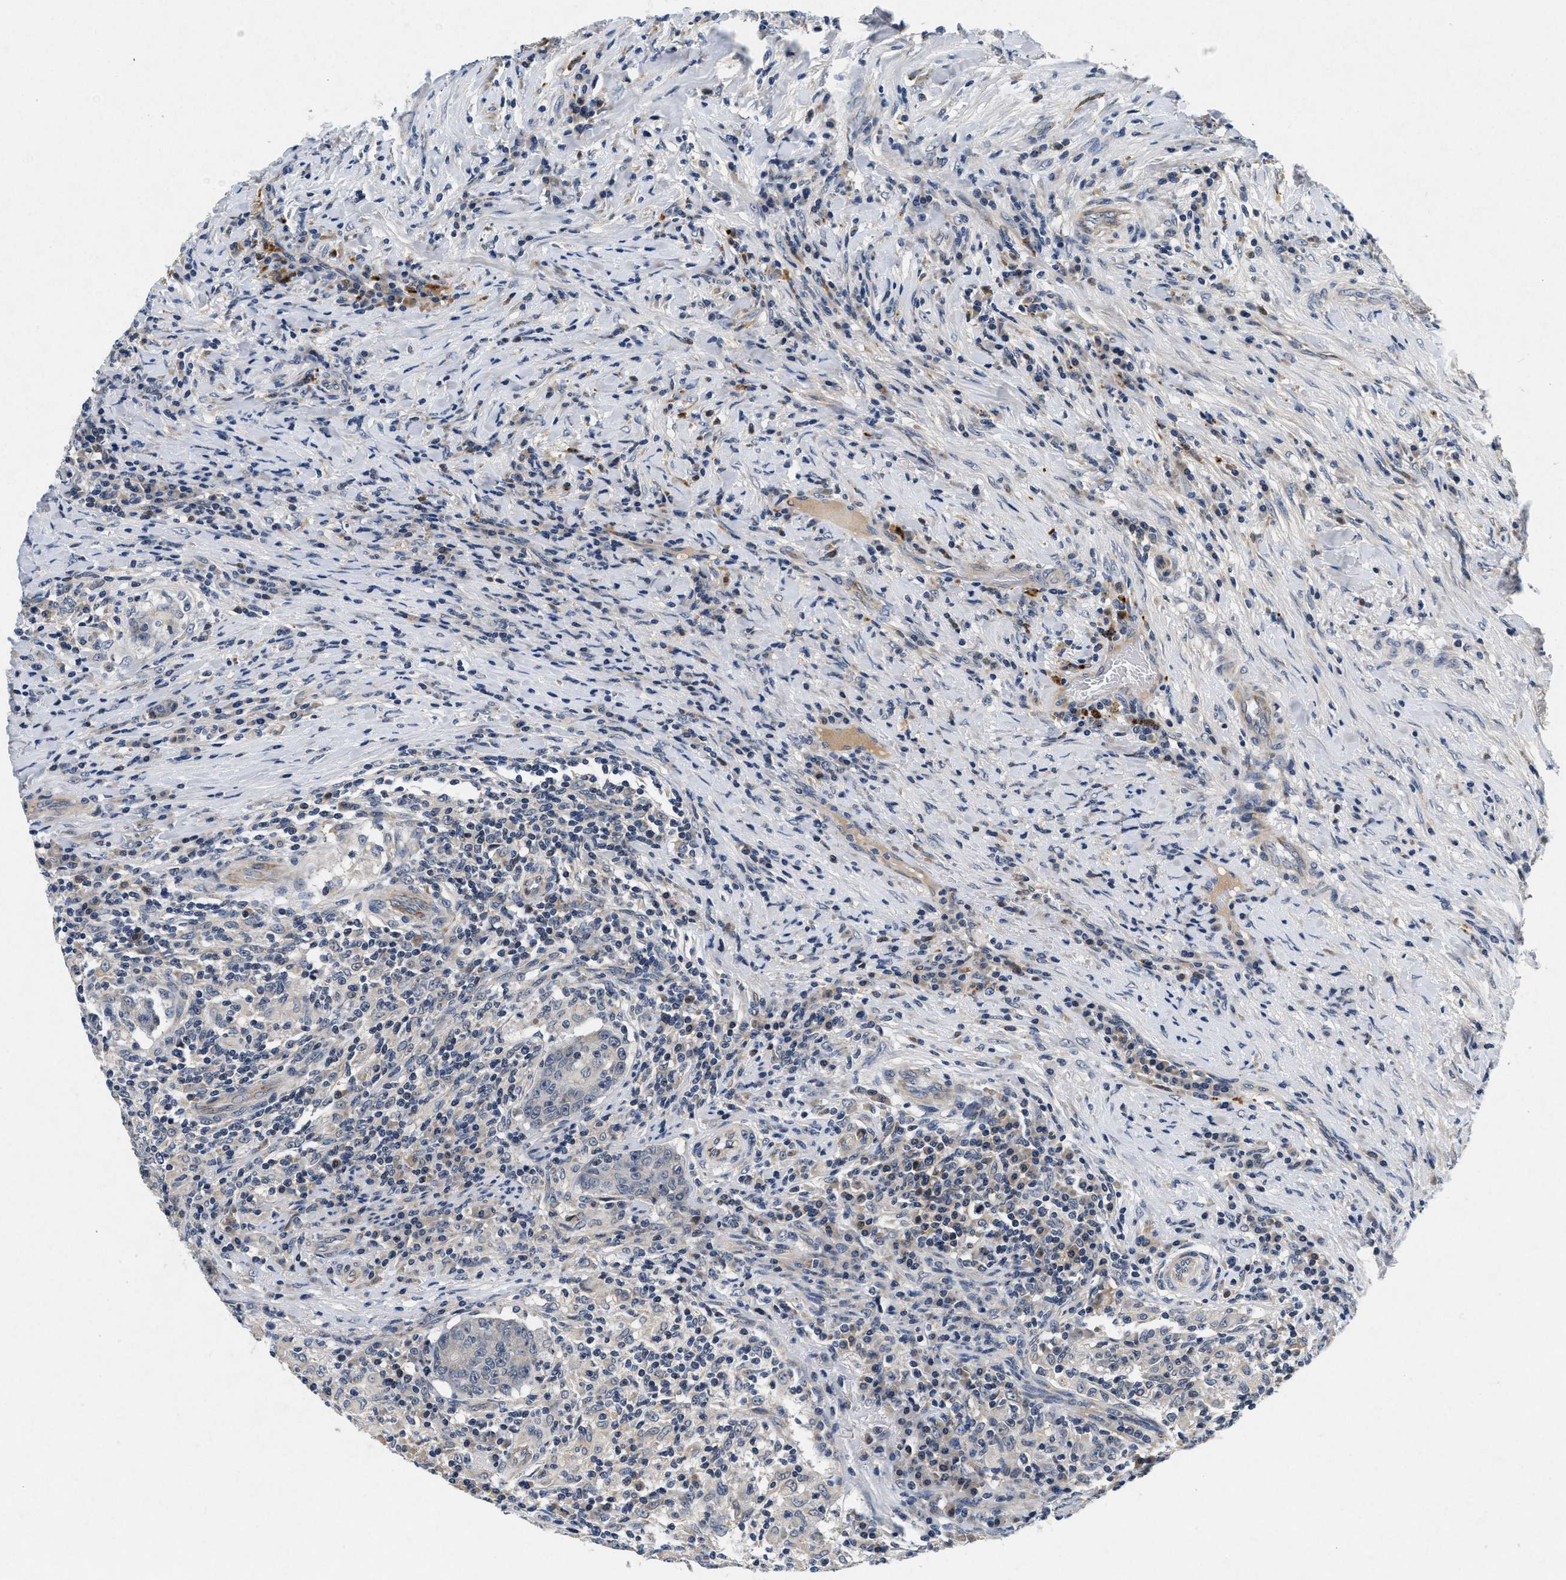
{"staining": {"intensity": "negative", "quantity": "none", "location": "none"}, "tissue": "colorectal cancer", "cell_type": "Tumor cells", "image_type": "cancer", "snomed": [{"axis": "morphology", "description": "Normal tissue, NOS"}, {"axis": "morphology", "description": "Adenocarcinoma, NOS"}, {"axis": "topography", "description": "Colon"}], "caption": "A high-resolution histopathology image shows immunohistochemistry (IHC) staining of colorectal cancer, which reveals no significant staining in tumor cells.", "gene": "PDP1", "patient": {"sex": "female", "age": 75}}